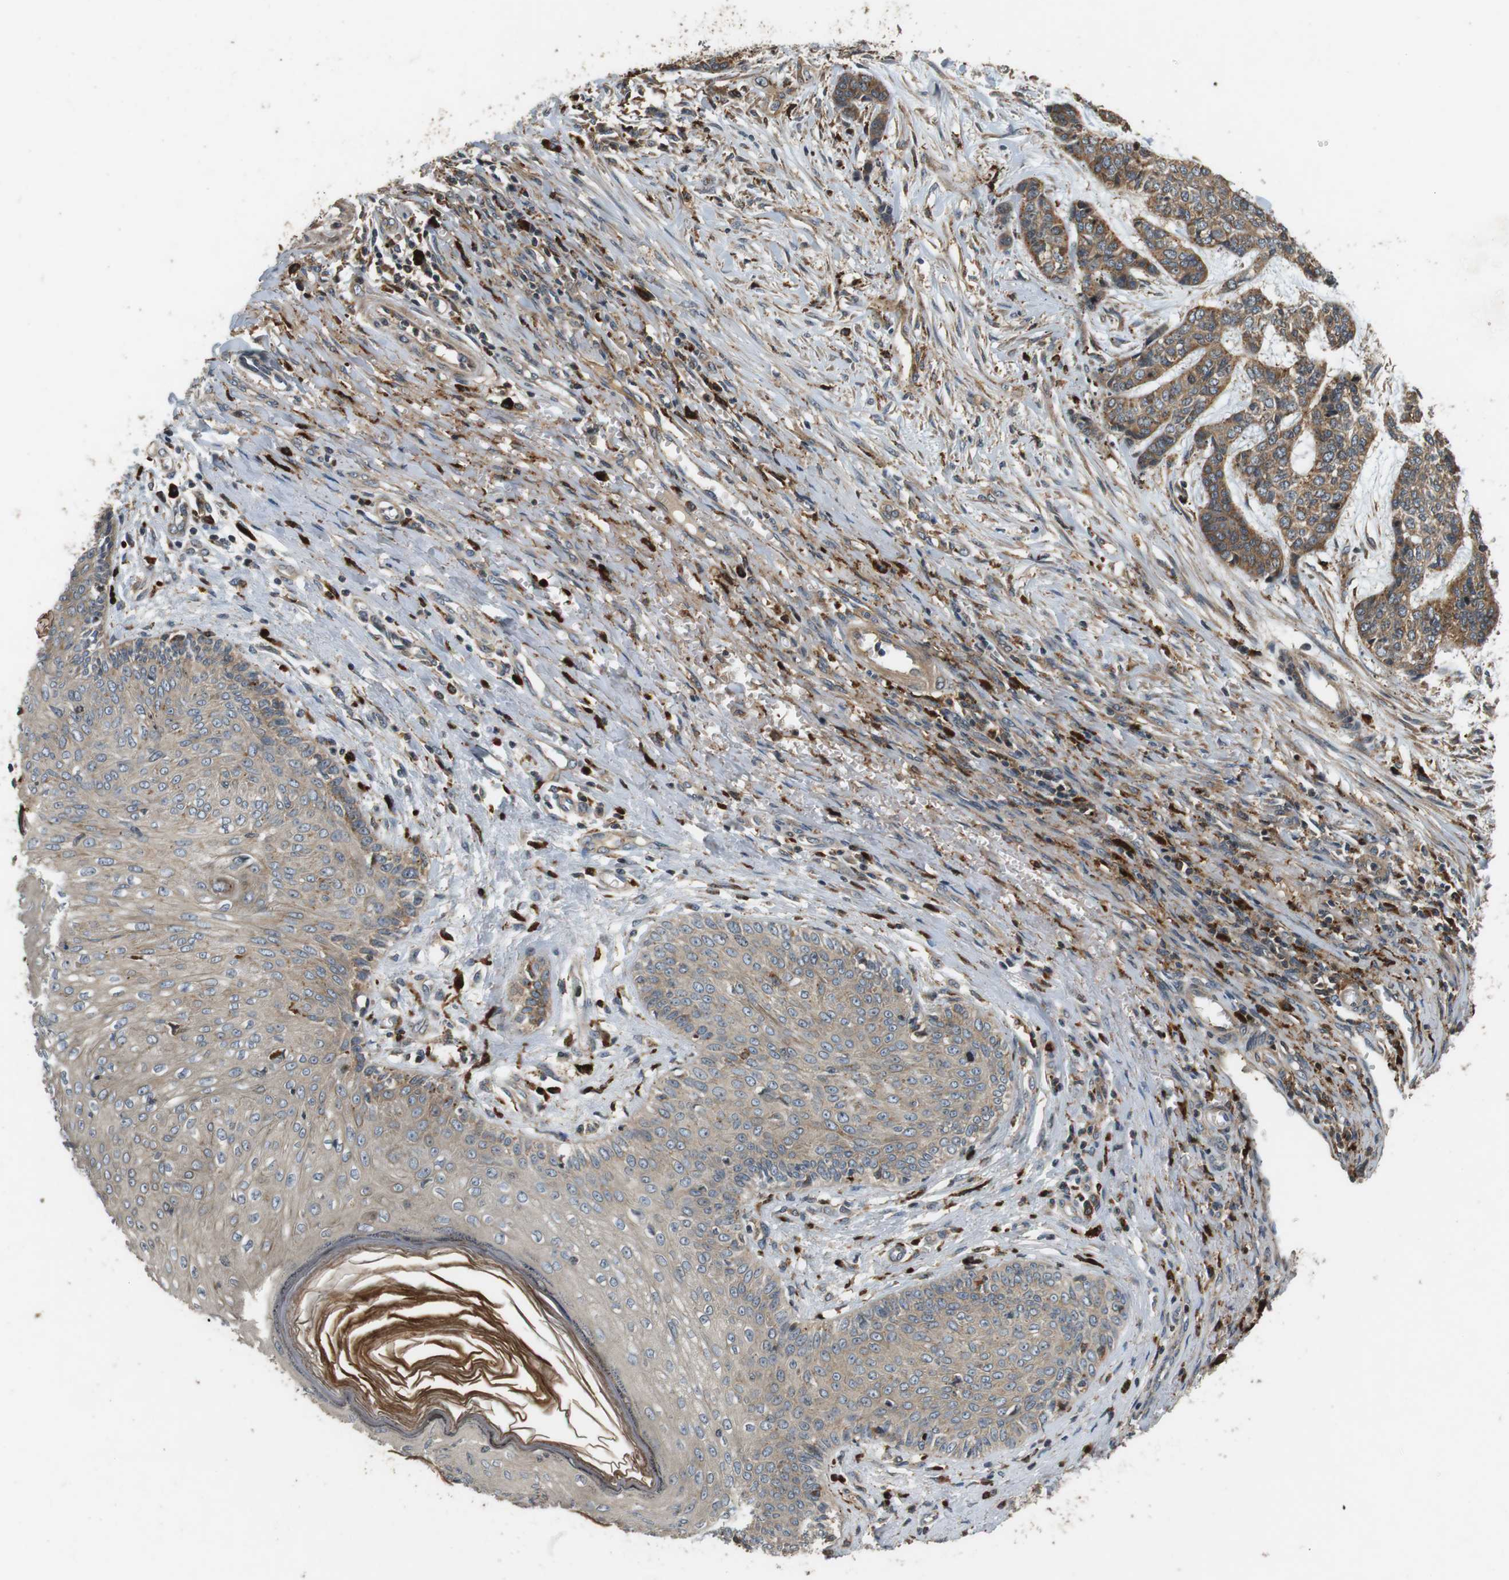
{"staining": {"intensity": "moderate", "quantity": ">75%", "location": "cytoplasmic/membranous"}, "tissue": "skin cancer", "cell_type": "Tumor cells", "image_type": "cancer", "snomed": [{"axis": "morphology", "description": "Basal cell carcinoma"}, {"axis": "topography", "description": "Skin"}], "caption": "There is medium levels of moderate cytoplasmic/membranous positivity in tumor cells of skin basal cell carcinoma, as demonstrated by immunohistochemical staining (brown color).", "gene": "TXNRD1", "patient": {"sex": "female", "age": 64}}